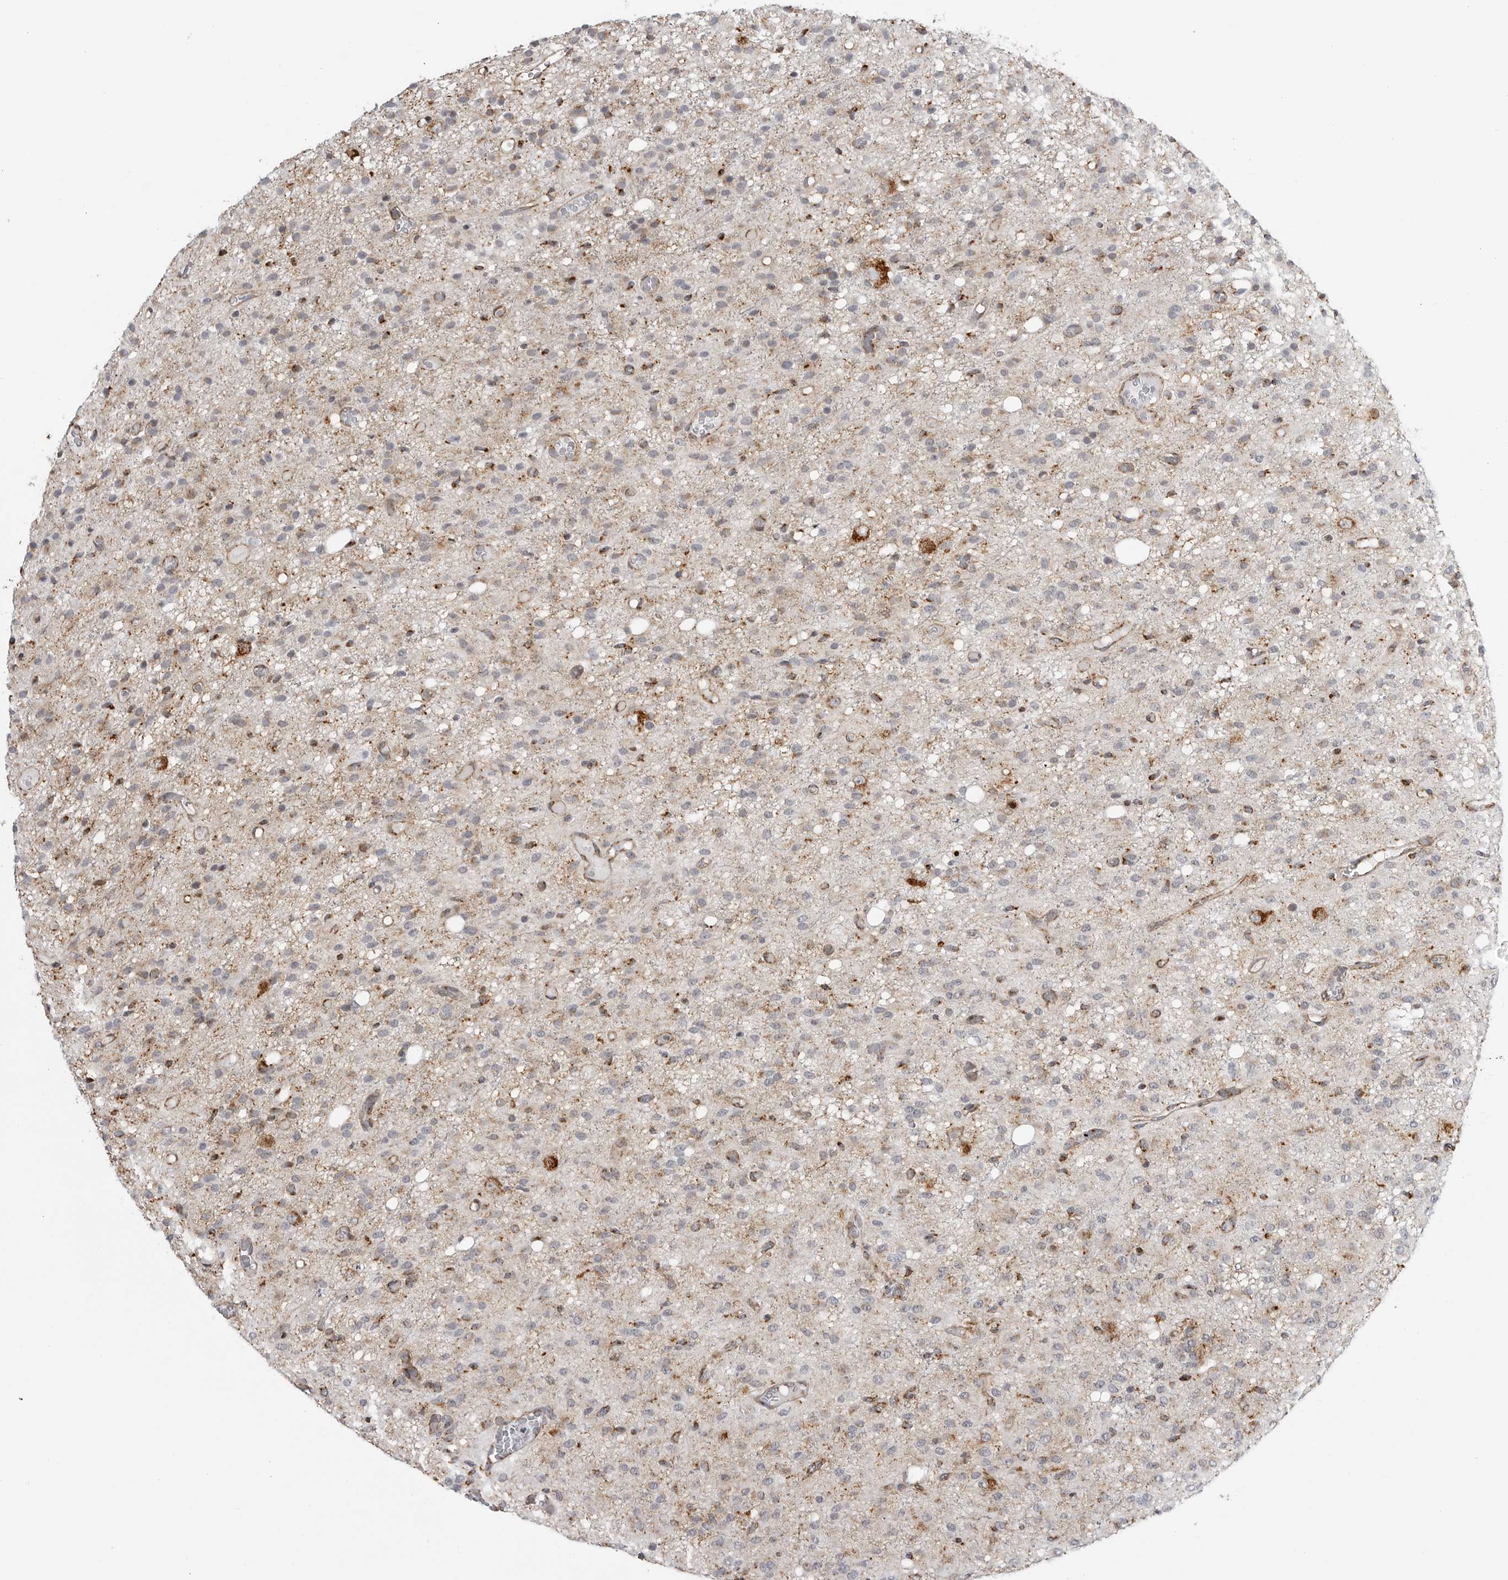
{"staining": {"intensity": "weak", "quantity": "<25%", "location": "cytoplasmic/membranous"}, "tissue": "glioma", "cell_type": "Tumor cells", "image_type": "cancer", "snomed": [{"axis": "morphology", "description": "Glioma, malignant, High grade"}, {"axis": "topography", "description": "Brain"}], "caption": "Immunohistochemistry micrograph of neoplastic tissue: human high-grade glioma (malignant) stained with DAB (3,3'-diaminobenzidine) reveals no significant protein positivity in tumor cells.", "gene": "COX5A", "patient": {"sex": "female", "age": 59}}